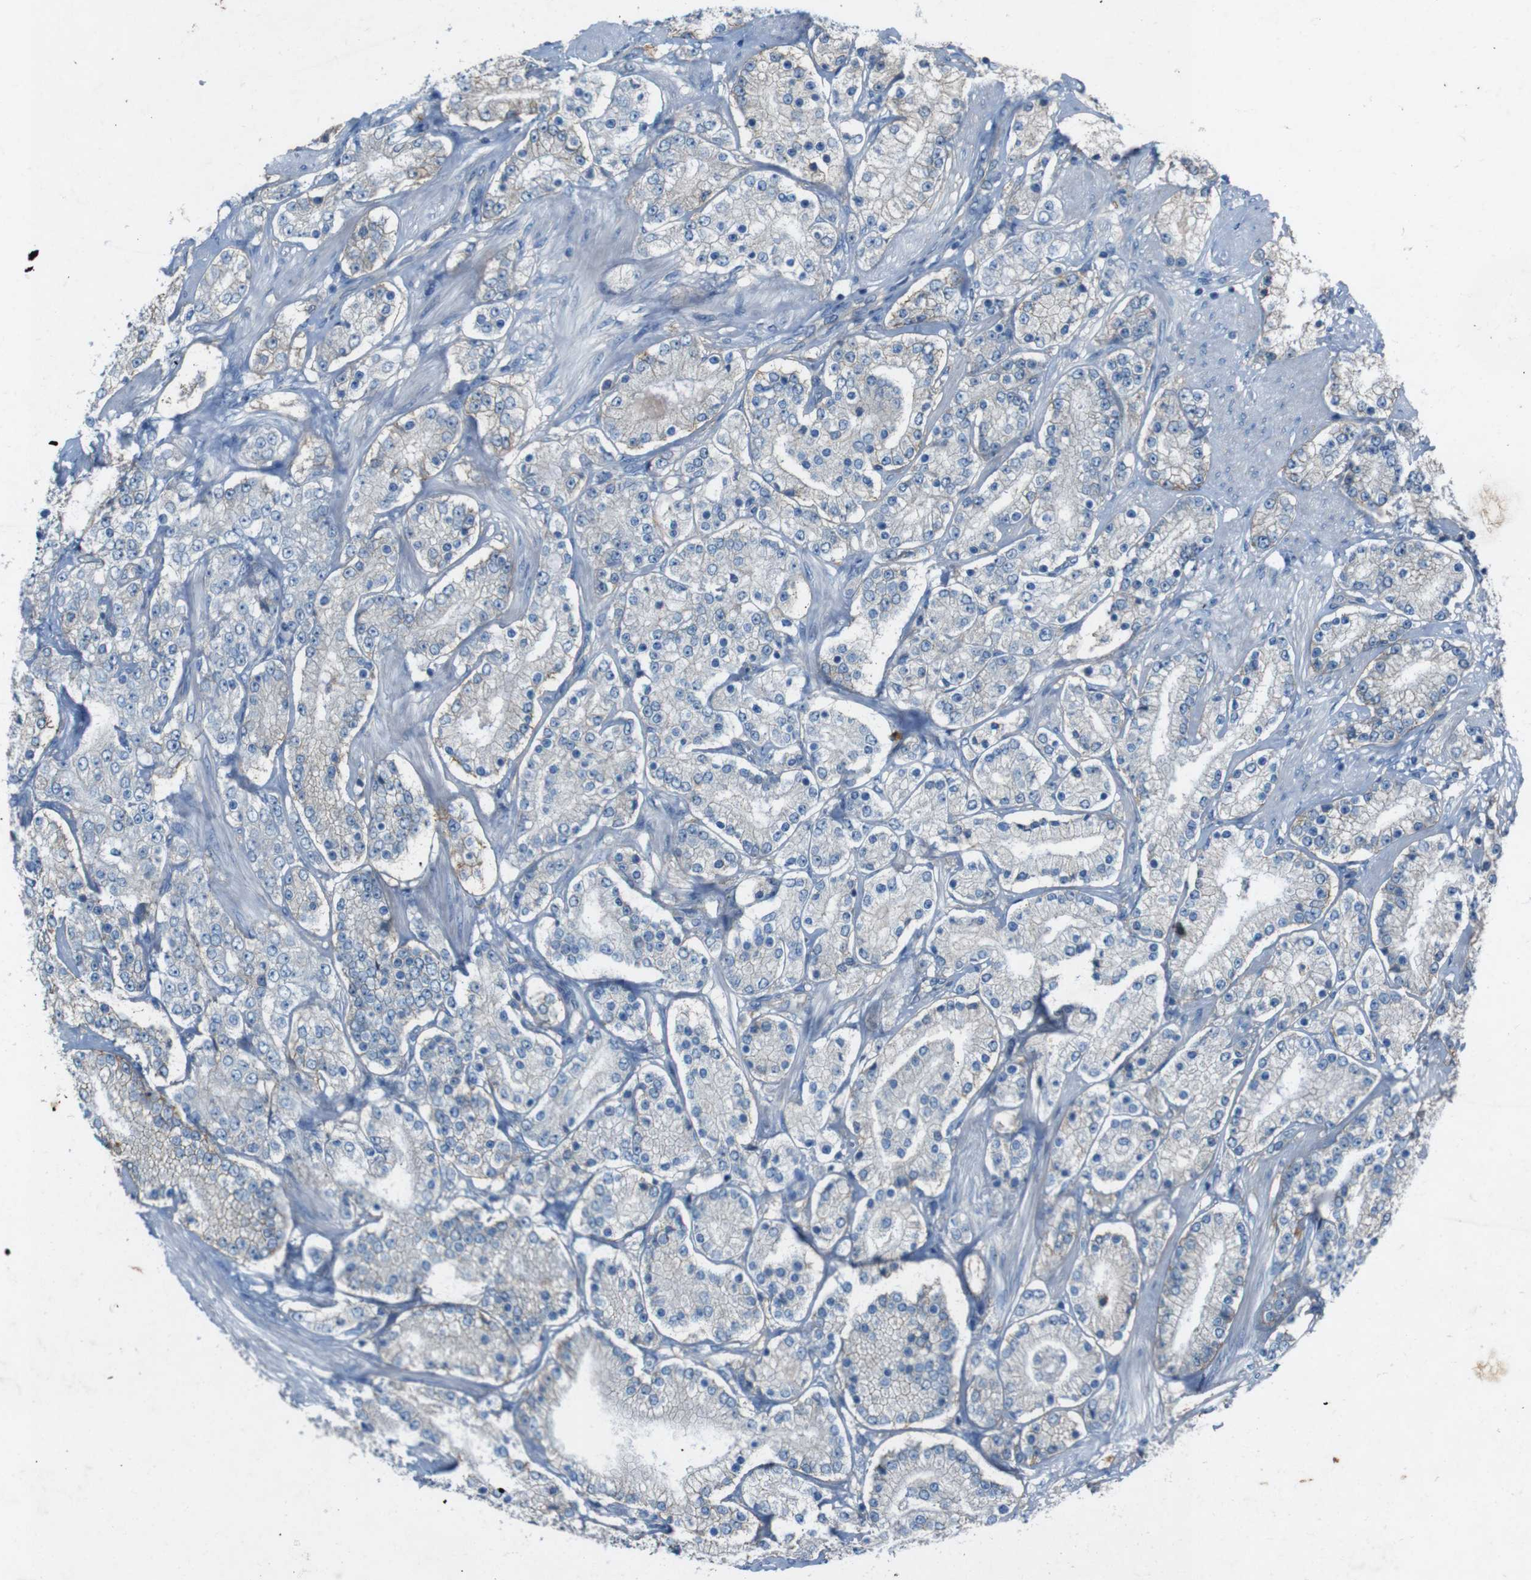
{"staining": {"intensity": "negative", "quantity": "none", "location": "none"}, "tissue": "prostate cancer", "cell_type": "Tumor cells", "image_type": "cancer", "snomed": [{"axis": "morphology", "description": "Adenocarcinoma, Low grade"}, {"axis": "topography", "description": "Prostate"}], "caption": "This is a histopathology image of immunohistochemistry staining of prostate cancer (adenocarcinoma (low-grade)), which shows no positivity in tumor cells. (DAB (3,3'-diaminobenzidine) IHC visualized using brightfield microscopy, high magnification).", "gene": "PVR", "patient": {"sex": "male", "age": 63}}